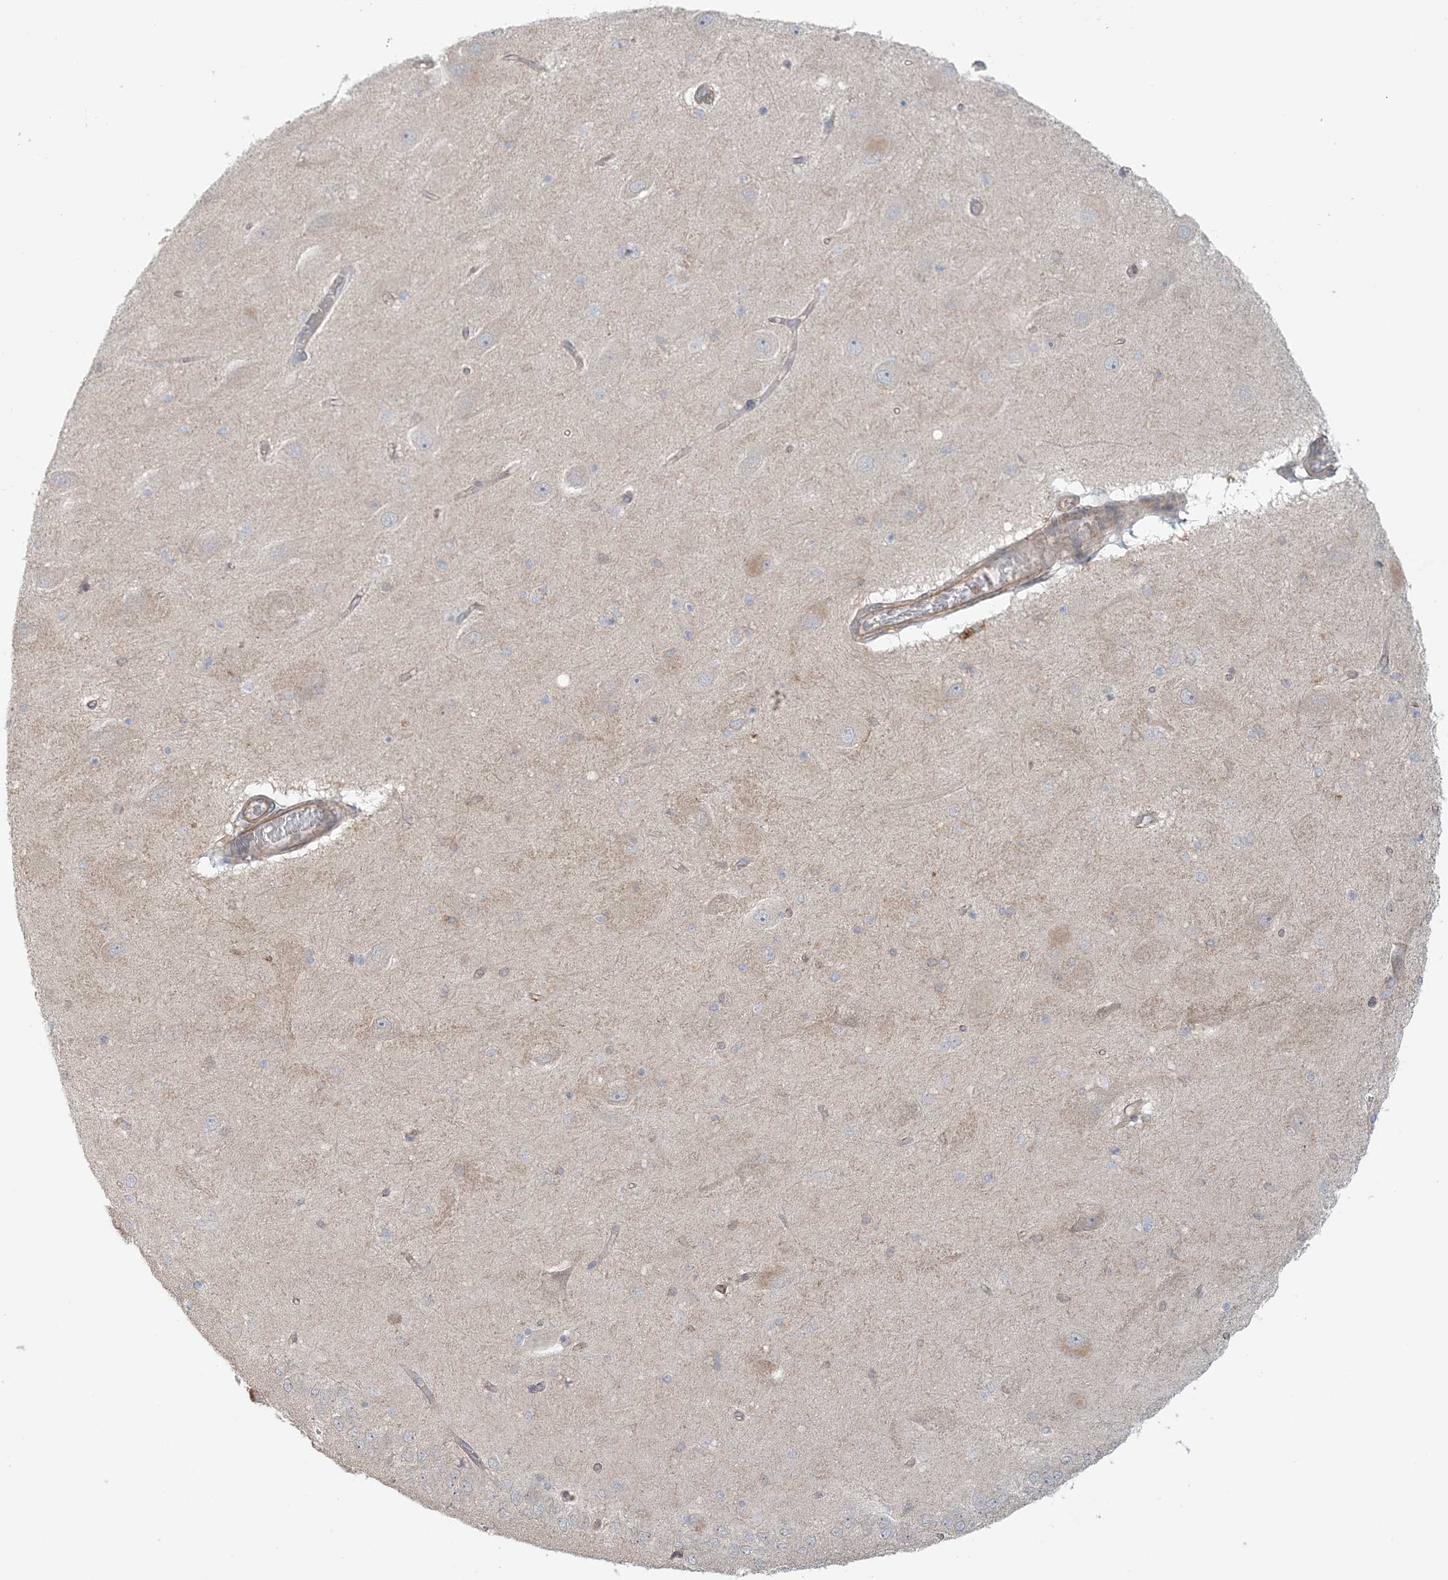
{"staining": {"intensity": "weak", "quantity": "<25%", "location": "cytoplasmic/membranous"}, "tissue": "hippocampus", "cell_type": "Glial cells", "image_type": "normal", "snomed": [{"axis": "morphology", "description": "Normal tissue, NOS"}, {"axis": "topography", "description": "Hippocampus"}], "caption": "Immunohistochemistry of benign human hippocampus displays no positivity in glial cells.", "gene": "ICMT", "patient": {"sex": "female", "age": 54}}